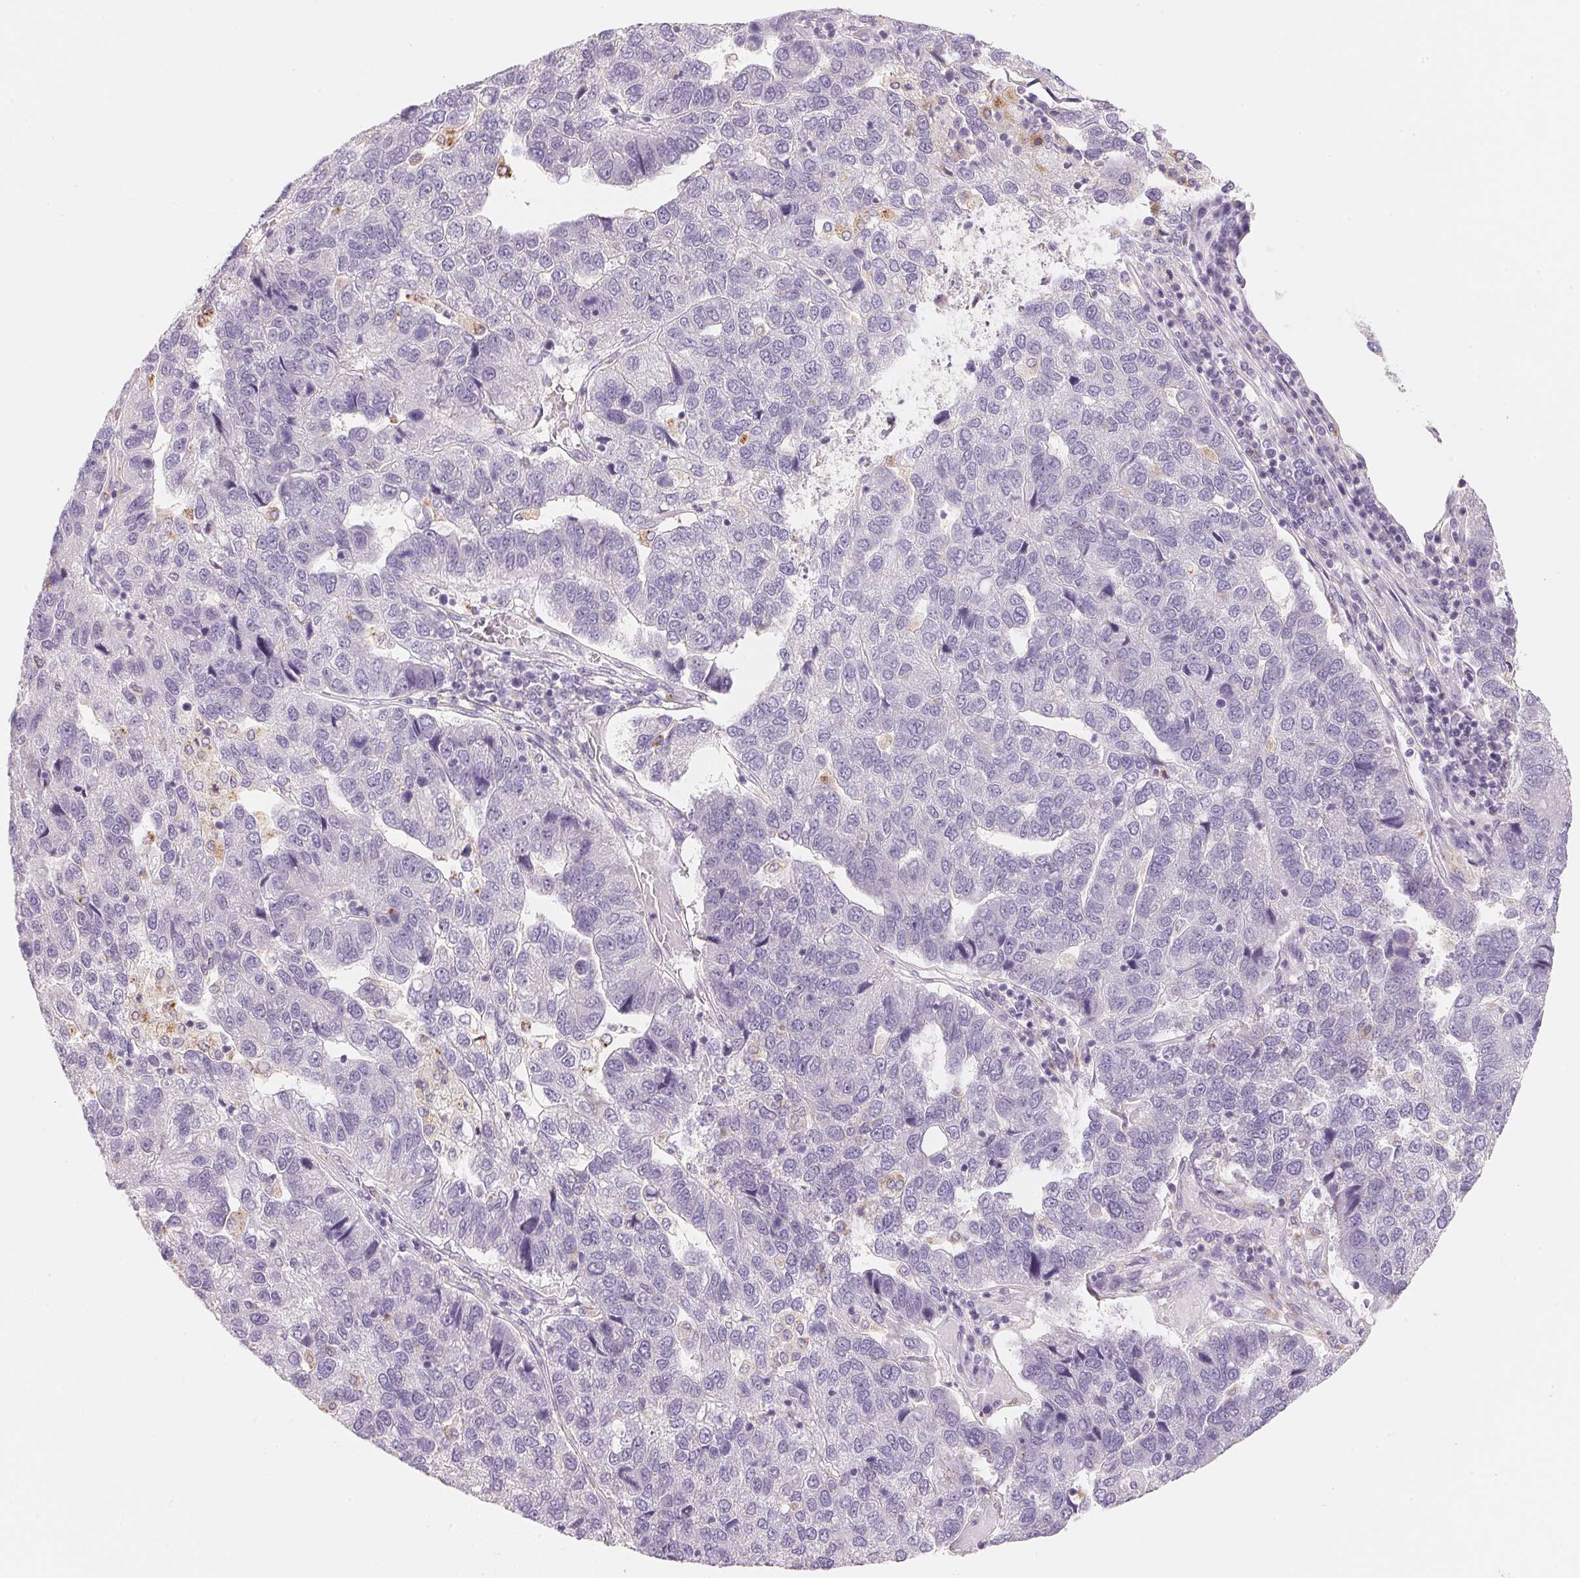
{"staining": {"intensity": "negative", "quantity": "none", "location": "none"}, "tissue": "pancreatic cancer", "cell_type": "Tumor cells", "image_type": "cancer", "snomed": [{"axis": "morphology", "description": "Adenocarcinoma, NOS"}, {"axis": "topography", "description": "Pancreas"}], "caption": "Adenocarcinoma (pancreatic) was stained to show a protein in brown. There is no significant staining in tumor cells.", "gene": "MCOLN3", "patient": {"sex": "female", "age": 61}}